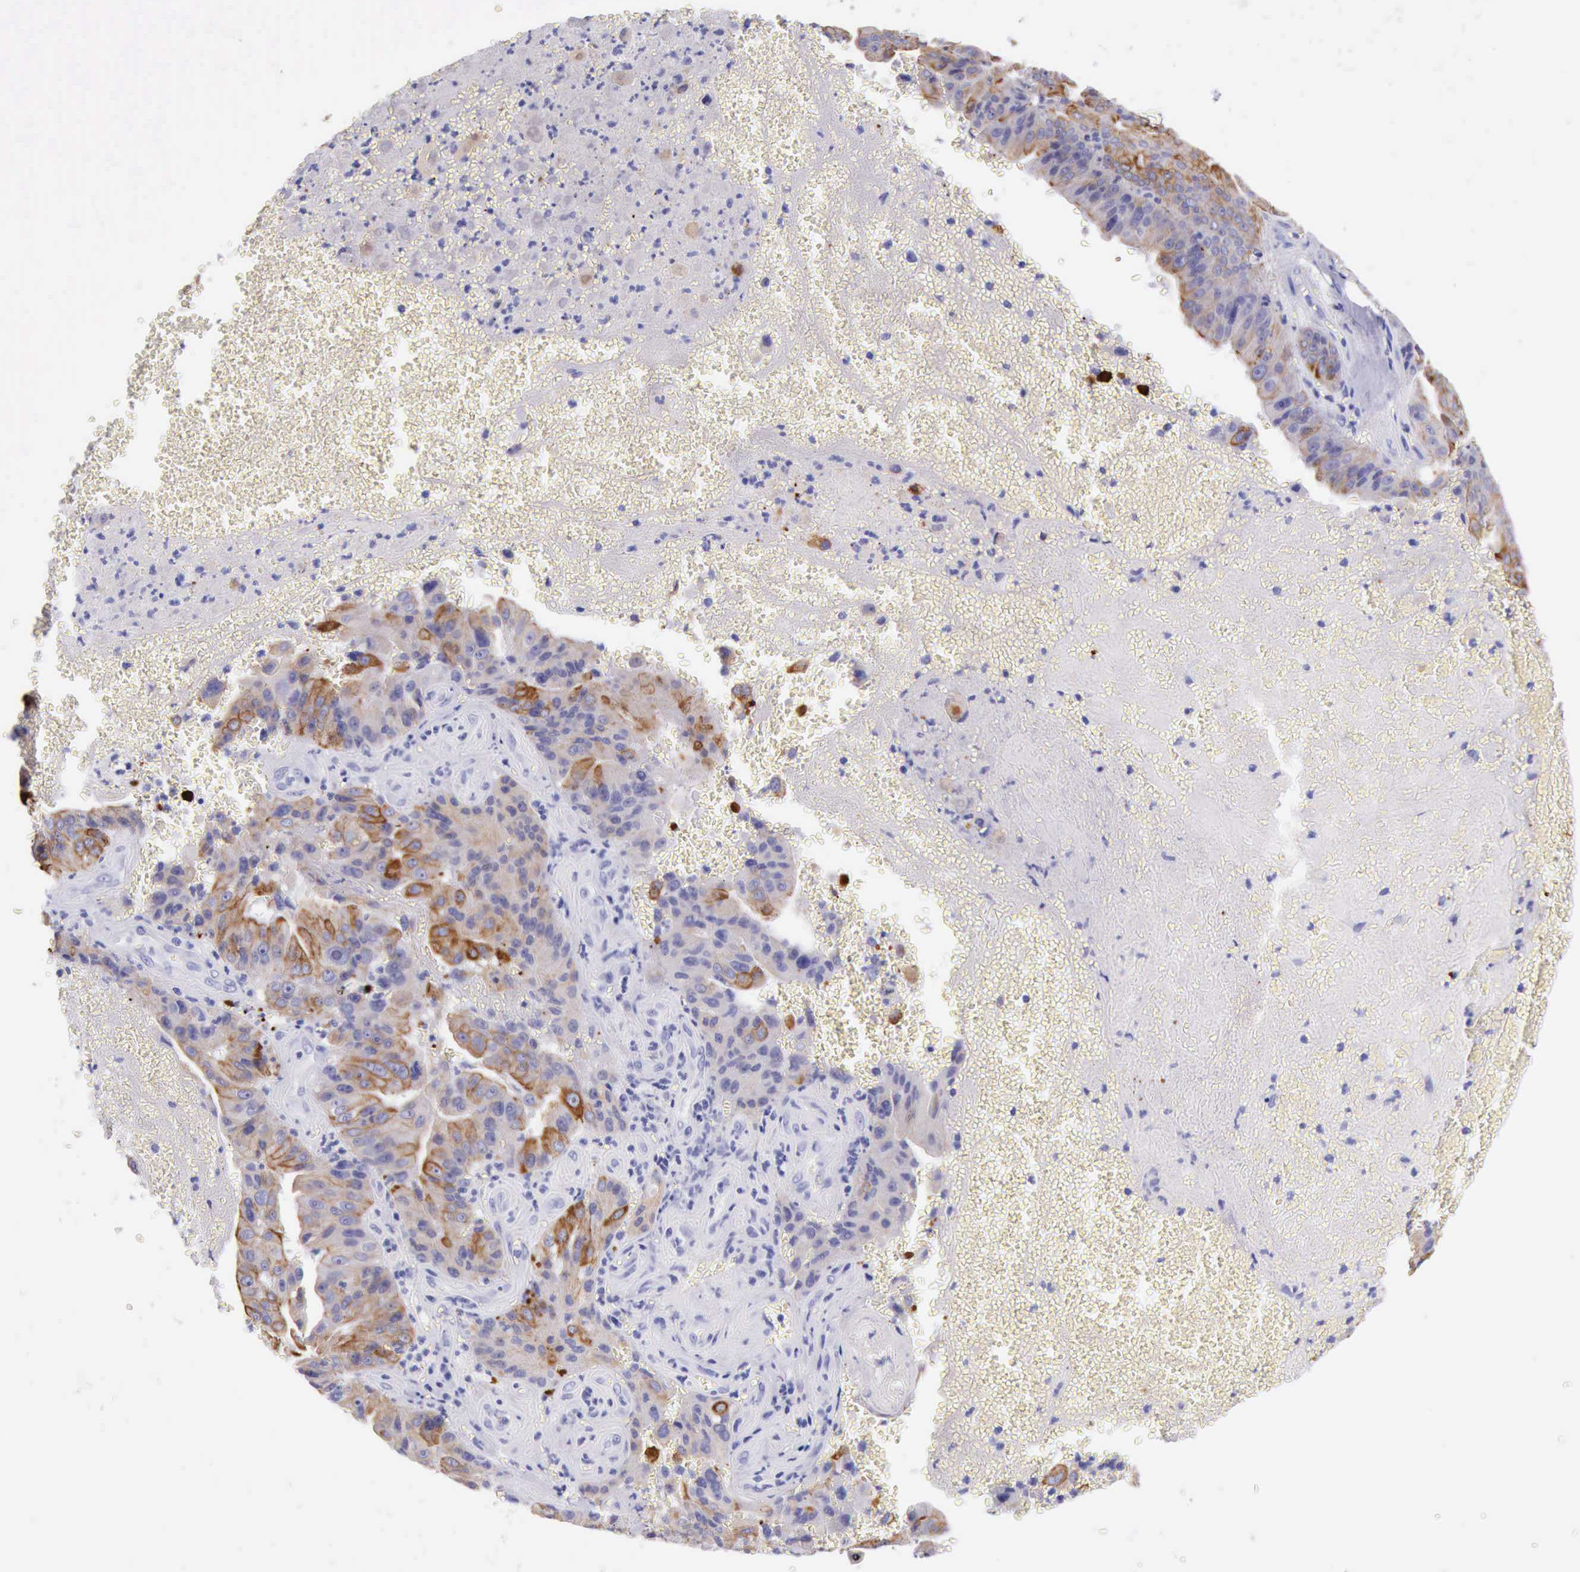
{"staining": {"intensity": "moderate", "quantity": "25%-75%", "location": "cytoplasmic/membranous"}, "tissue": "liver cancer", "cell_type": "Tumor cells", "image_type": "cancer", "snomed": [{"axis": "morphology", "description": "Cholangiocarcinoma"}, {"axis": "topography", "description": "Liver"}], "caption": "The photomicrograph shows immunohistochemical staining of cholangiocarcinoma (liver). There is moderate cytoplasmic/membranous expression is identified in approximately 25%-75% of tumor cells.", "gene": "KRT8", "patient": {"sex": "female", "age": 79}}